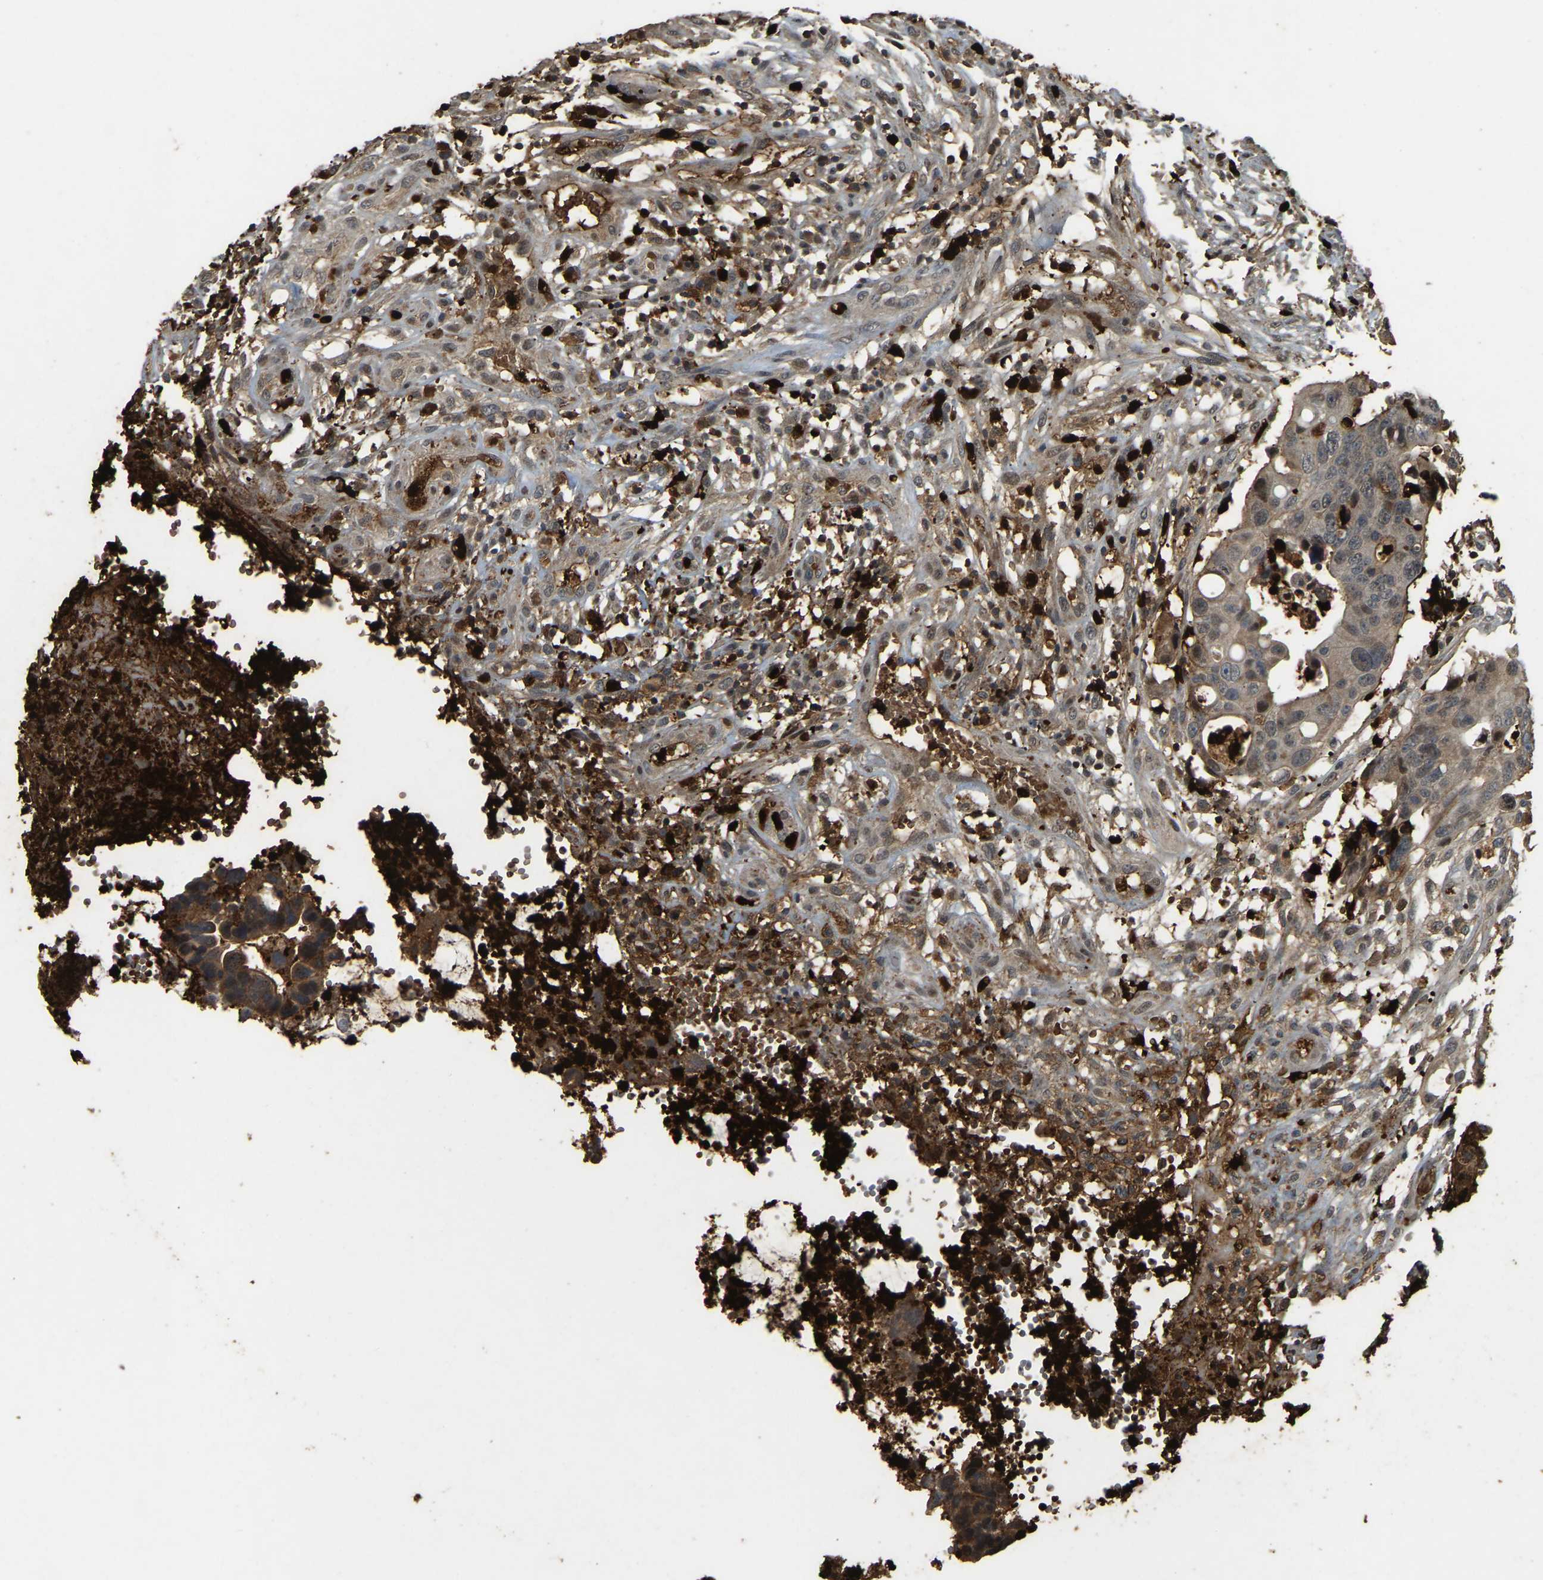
{"staining": {"intensity": "weak", "quantity": ">75%", "location": "cytoplasmic/membranous"}, "tissue": "colorectal cancer", "cell_type": "Tumor cells", "image_type": "cancer", "snomed": [{"axis": "morphology", "description": "Adenocarcinoma, NOS"}, {"axis": "topography", "description": "Colon"}], "caption": "The photomicrograph displays a brown stain indicating the presence of a protein in the cytoplasmic/membranous of tumor cells in colorectal cancer (adenocarcinoma). (Brightfield microscopy of DAB IHC at high magnification).", "gene": "RNF141", "patient": {"sex": "female", "age": 57}}